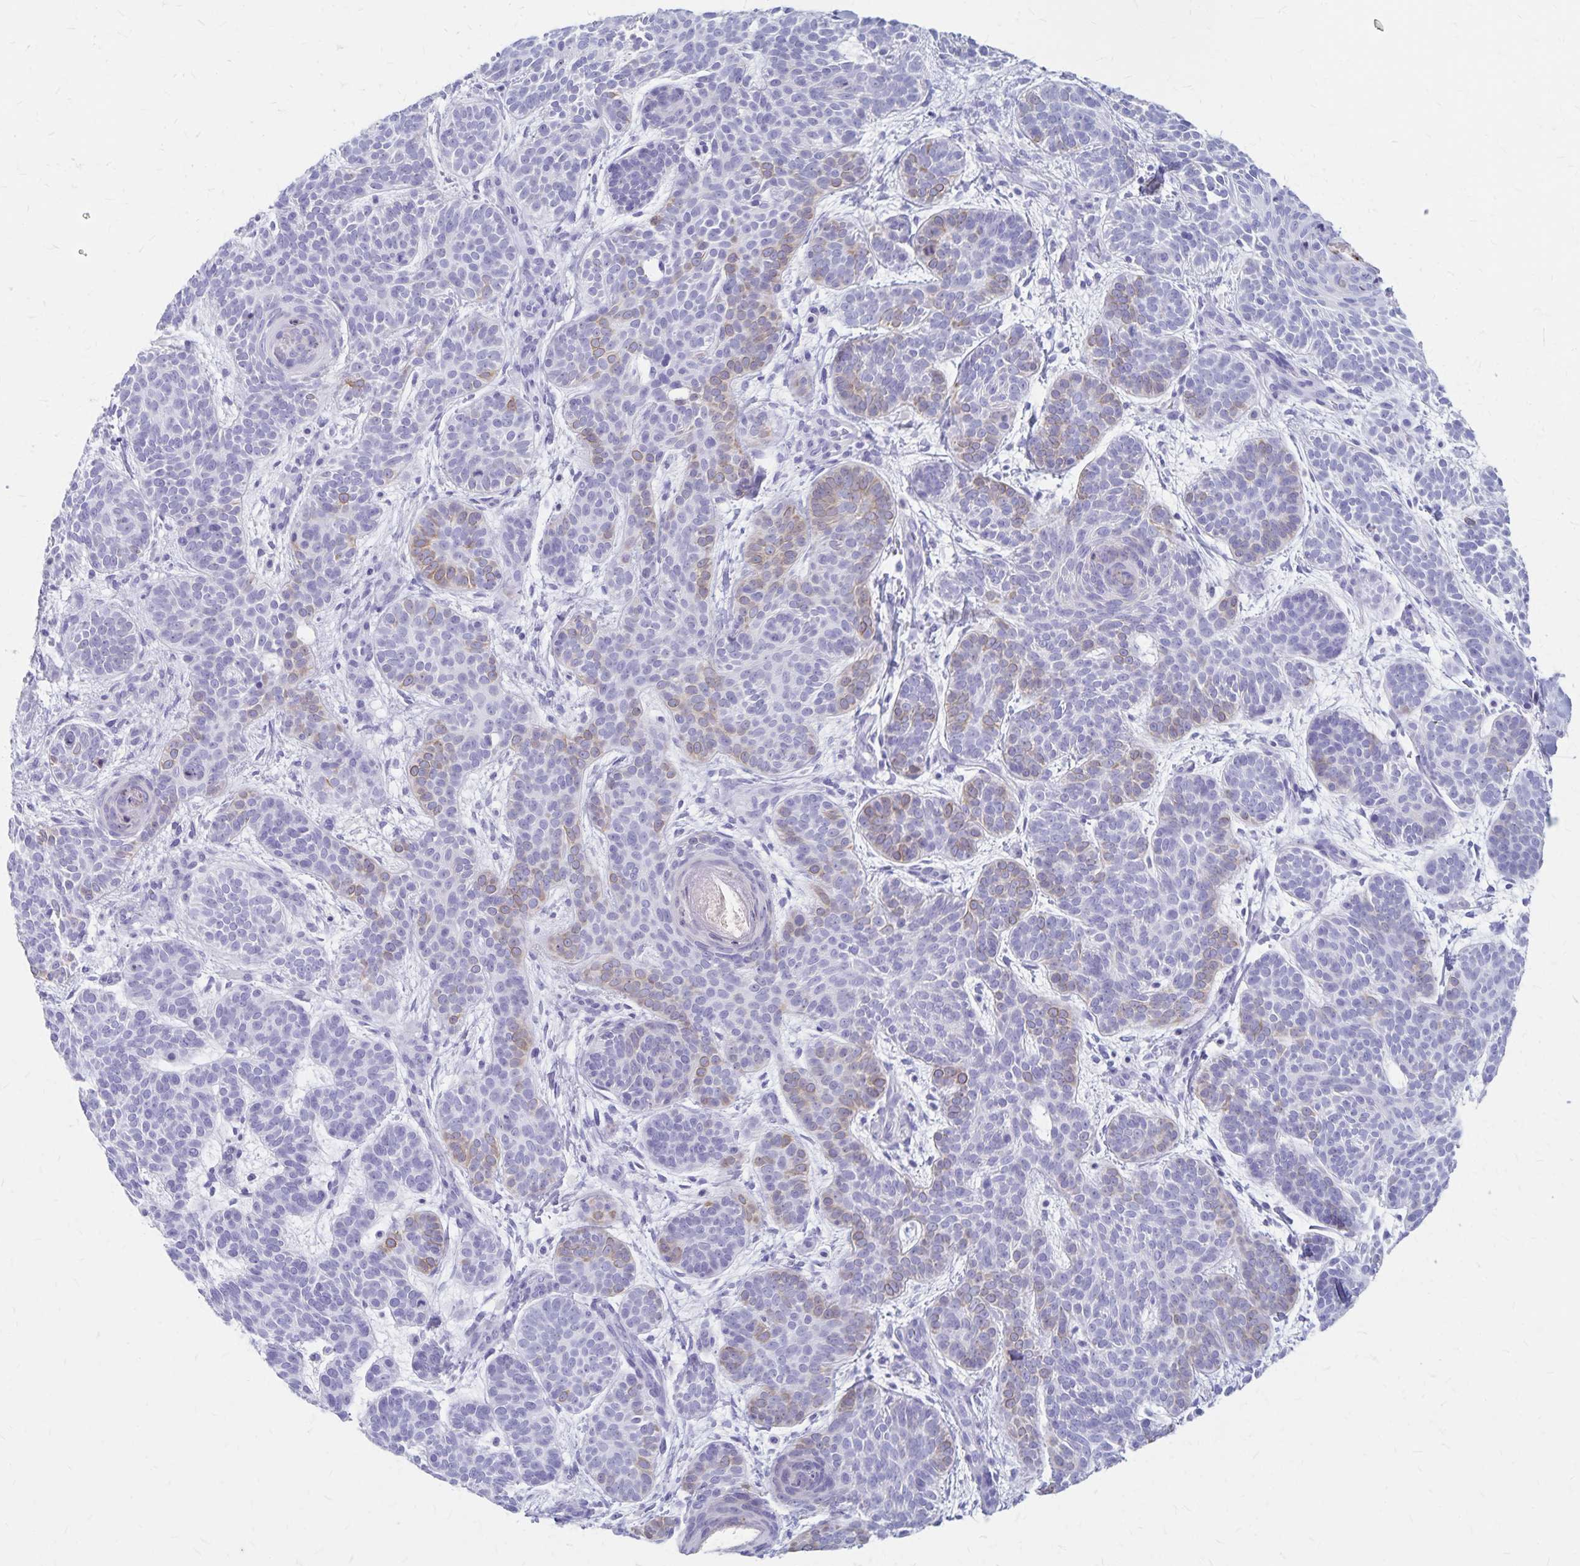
{"staining": {"intensity": "moderate", "quantity": "<25%", "location": "cytoplasmic/membranous"}, "tissue": "skin cancer", "cell_type": "Tumor cells", "image_type": "cancer", "snomed": [{"axis": "morphology", "description": "Basal cell carcinoma"}, {"axis": "topography", "description": "Skin"}], "caption": "This photomicrograph demonstrates immunohistochemistry staining of human skin basal cell carcinoma, with low moderate cytoplasmic/membranous staining in approximately <25% of tumor cells.", "gene": "GPBAR1", "patient": {"sex": "female", "age": 82}}